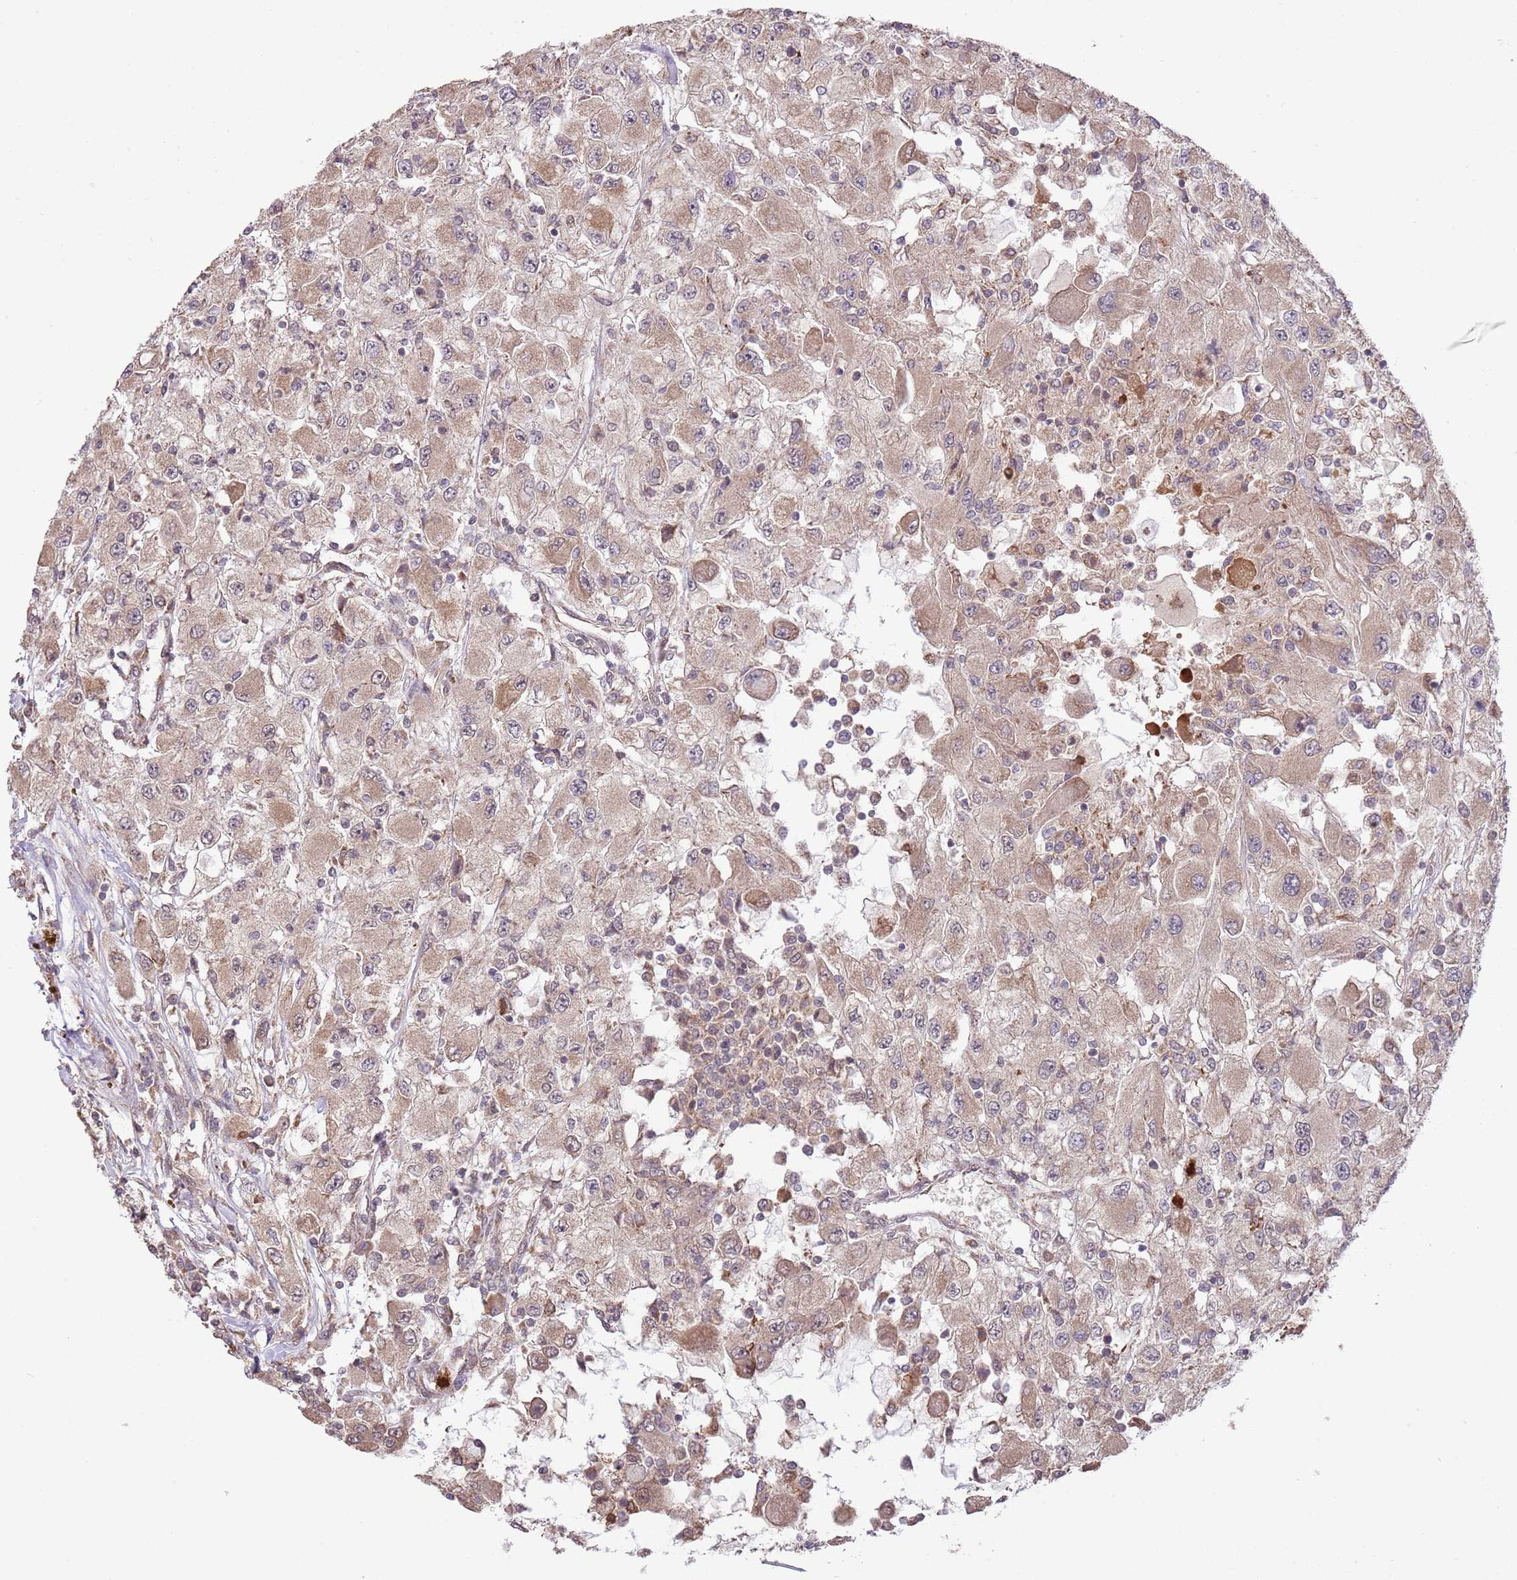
{"staining": {"intensity": "moderate", "quantity": "25%-75%", "location": "cytoplasmic/membranous"}, "tissue": "renal cancer", "cell_type": "Tumor cells", "image_type": "cancer", "snomed": [{"axis": "morphology", "description": "Adenocarcinoma, NOS"}, {"axis": "topography", "description": "Kidney"}], "caption": "Moderate cytoplasmic/membranous protein expression is identified in approximately 25%-75% of tumor cells in renal adenocarcinoma.", "gene": "AMIGO1", "patient": {"sex": "female", "age": 67}}